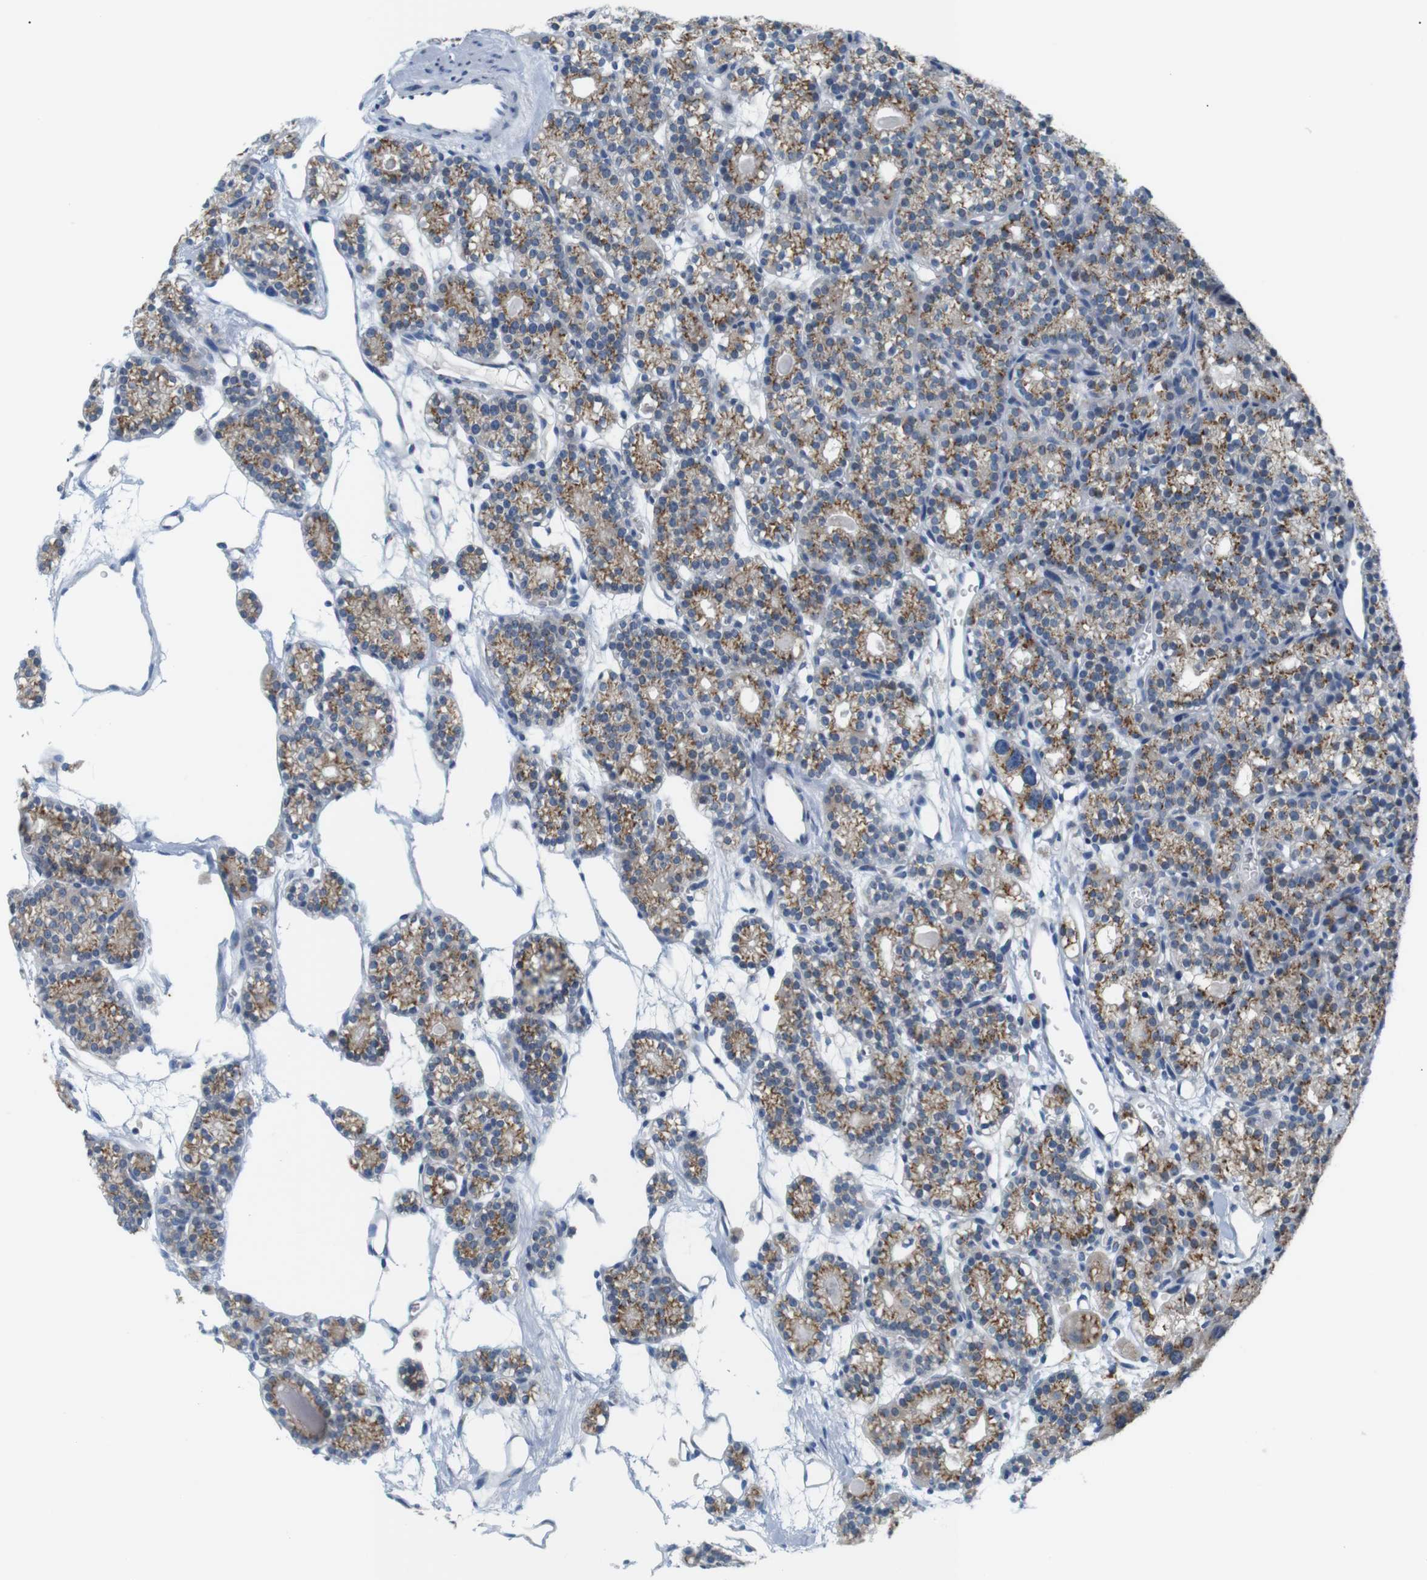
{"staining": {"intensity": "moderate", "quantity": ">75%", "location": "cytoplasmic/membranous"}, "tissue": "parathyroid gland", "cell_type": "Glandular cells", "image_type": "normal", "snomed": [{"axis": "morphology", "description": "Normal tissue, NOS"}, {"axis": "topography", "description": "Parathyroid gland"}], "caption": "Parathyroid gland was stained to show a protein in brown. There is medium levels of moderate cytoplasmic/membranous expression in approximately >75% of glandular cells.", "gene": "GOLGA2", "patient": {"sex": "female", "age": 64}}